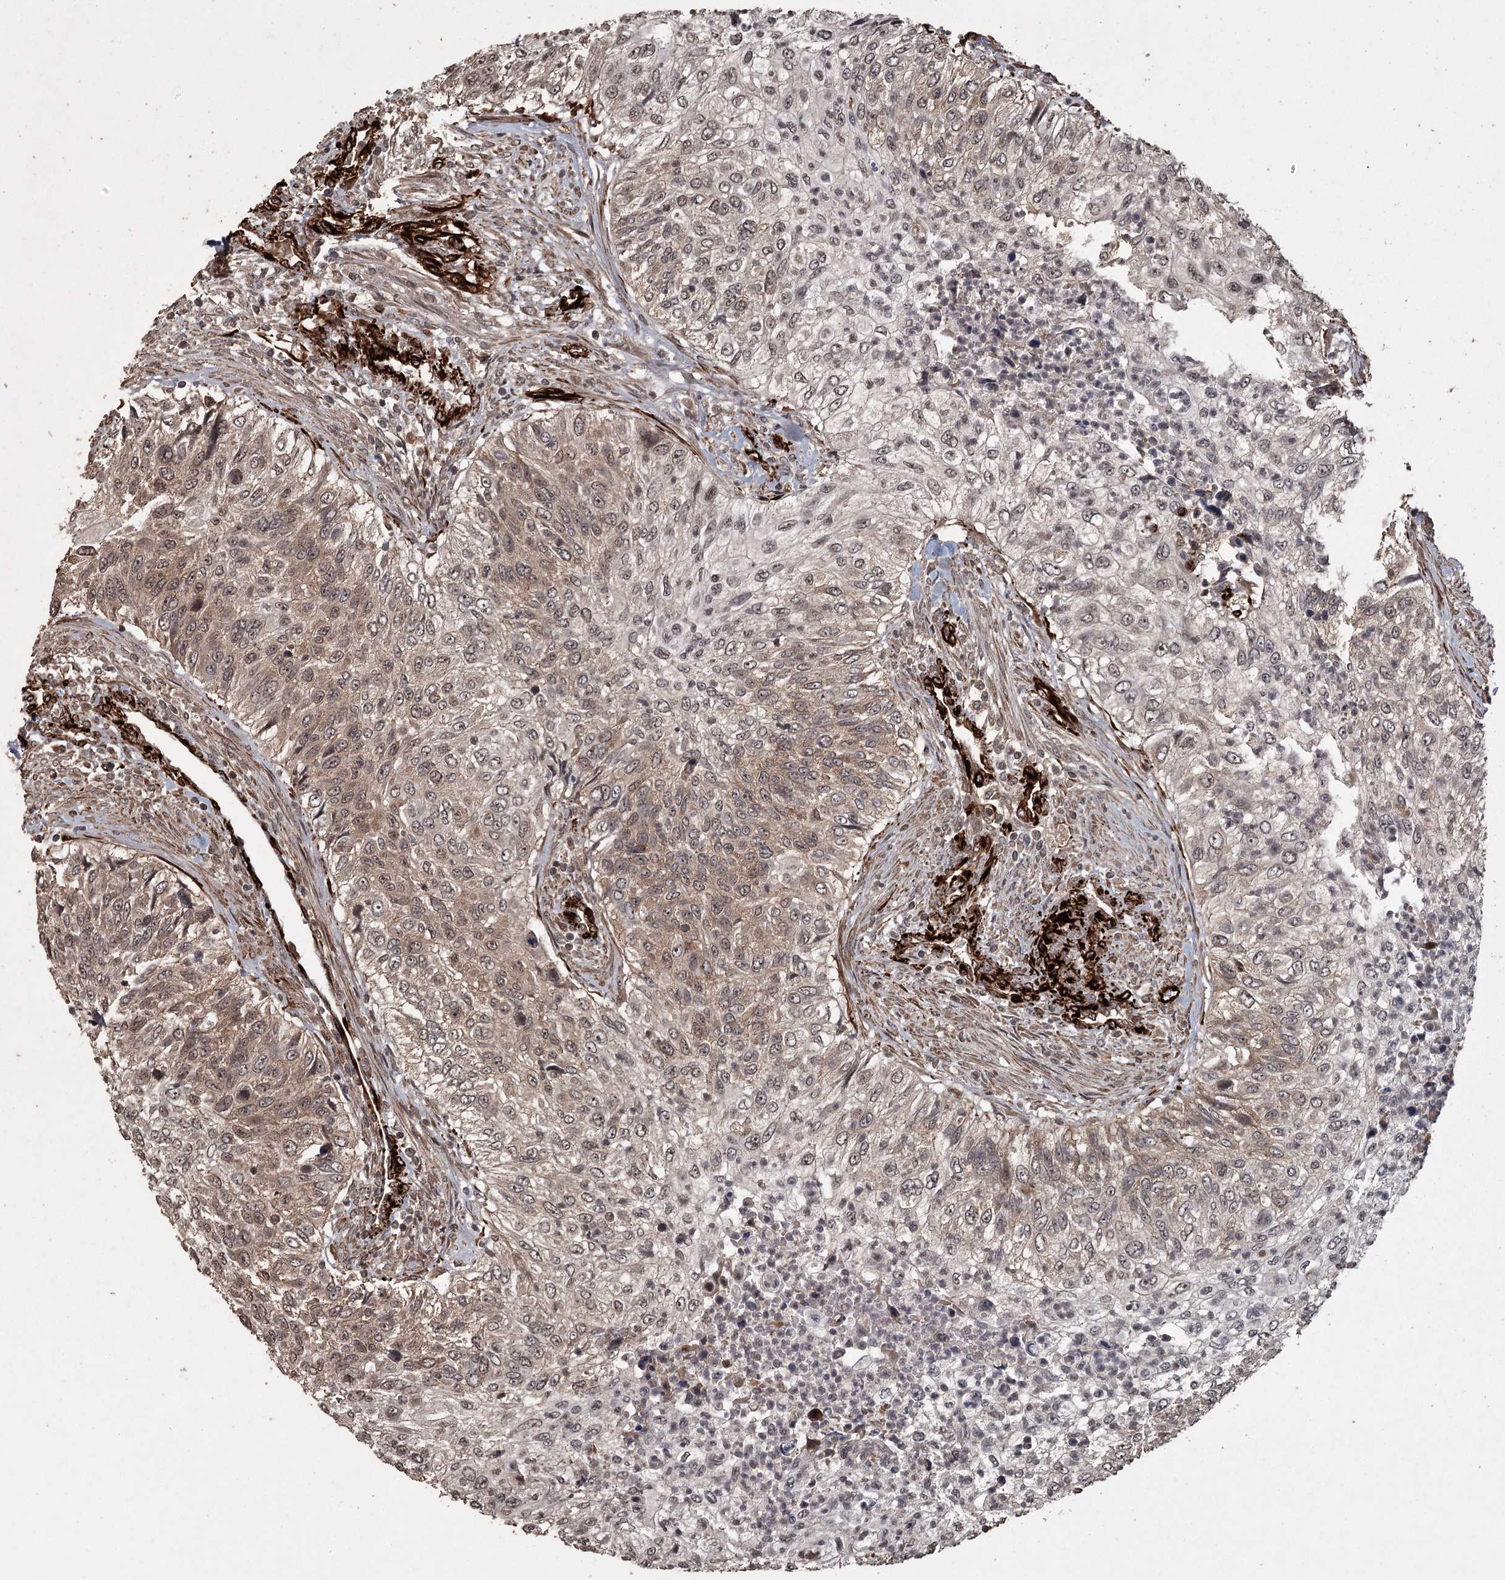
{"staining": {"intensity": "moderate", "quantity": "25%-75%", "location": "cytoplasmic/membranous,nuclear"}, "tissue": "urothelial cancer", "cell_type": "Tumor cells", "image_type": "cancer", "snomed": [{"axis": "morphology", "description": "Urothelial carcinoma, High grade"}, {"axis": "topography", "description": "Urinary bladder"}], "caption": "This is an image of IHC staining of high-grade urothelial carcinoma, which shows moderate staining in the cytoplasmic/membranous and nuclear of tumor cells.", "gene": "RPAP3", "patient": {"sex": "female", "age": 60}}